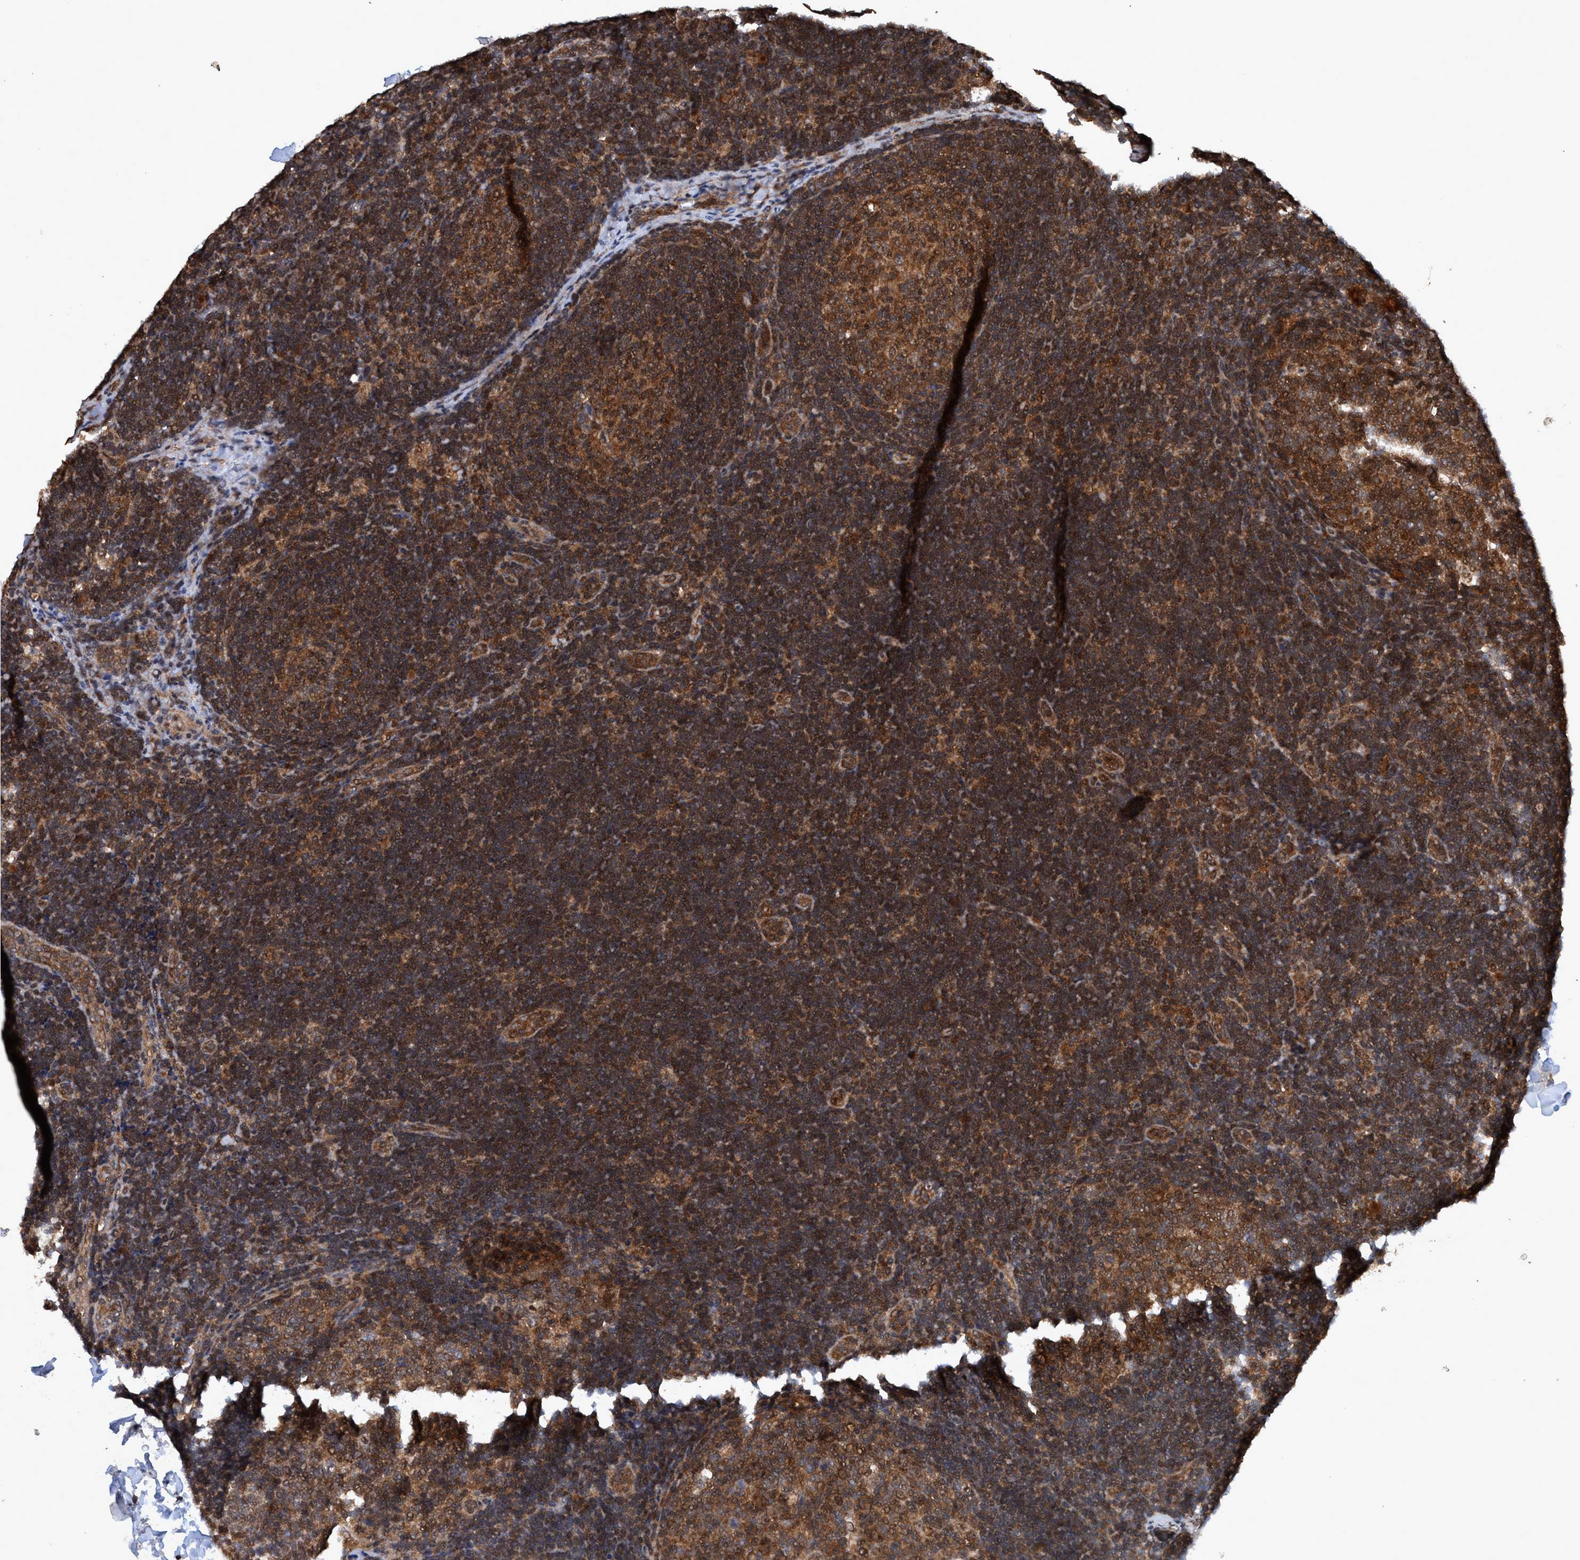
{"staining": {"intensity": "moderate", "quantity": ">75%", "location": "cytoplasmic/membranous,nuclear"}, "tissue": "lymph node", "cell_type": "Germinal center cells", "image_type": "normal", "snomed": [{"axis": "morphology", "description": "Normal tissue, NOS"}, {"axis": "topography", "description": "Lymph node"}], "caption": "There is medium levels of moderate cytoplasmic/membranous,nuclear positivity in germinal center cells of normal lymph node, as demonstrated by immunohistochemical staining (brown color).", "gene": "TRPC7", "patient": {"sex": "female", "age": 14}}